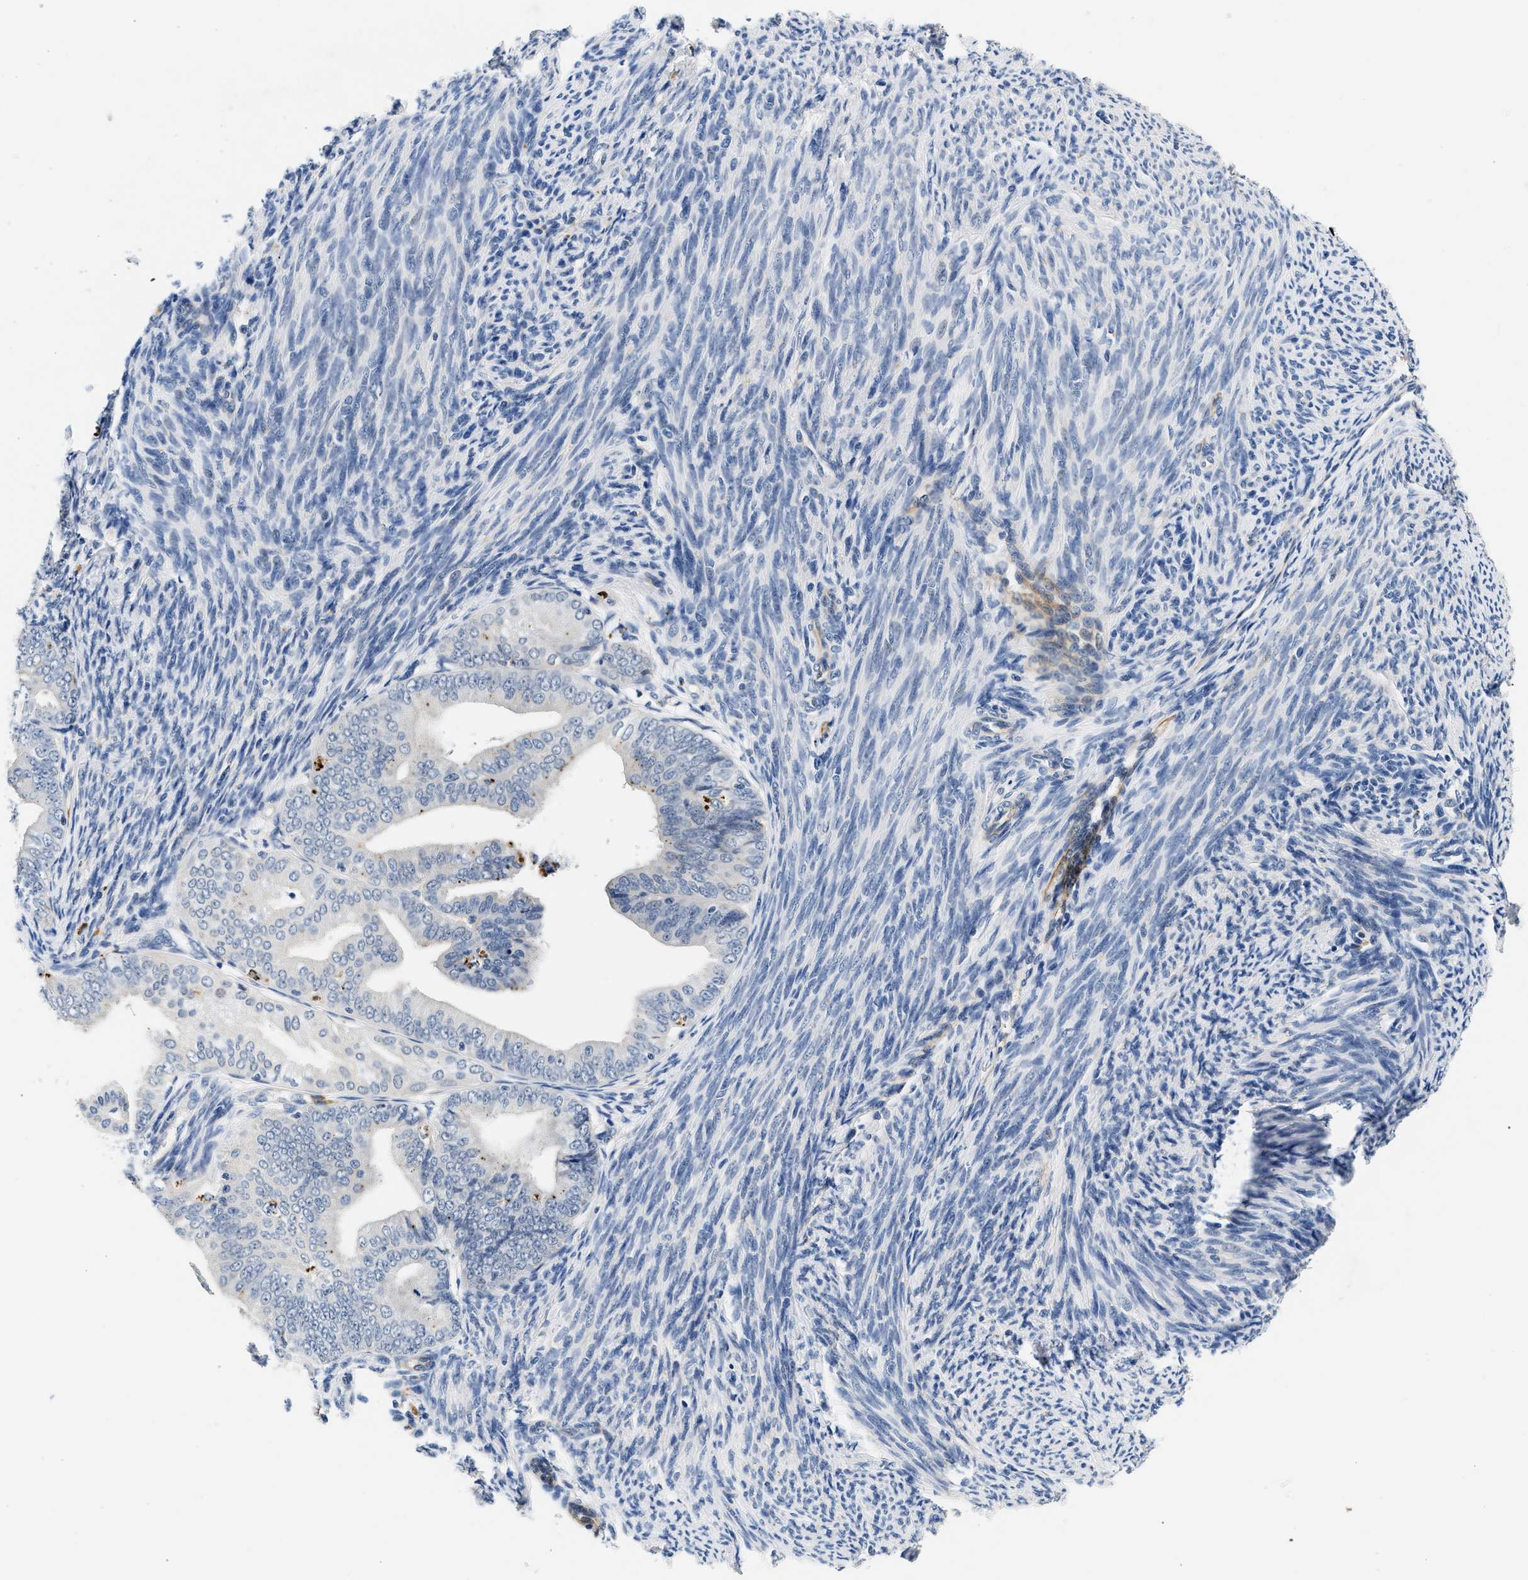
{"staining": {"intensity": "negative", "quantity": "none", "location": "none"}, "tissue": "endometrial cancer", "cell_type": "Tumor cells", "image_type": "cancer", "snomed": [{"axis": "morphology", "description": "Adenocarcinoma, NOS"}, {"axis": "topography", "description": "Endometrium"}], "caption": "This is an IHC photomicrograph of endometrial cancer (adenocarcinoma). There is no positivity in tumor cells.", "gene": "MED22", "patient": {"sex": "female", "age": 63}}